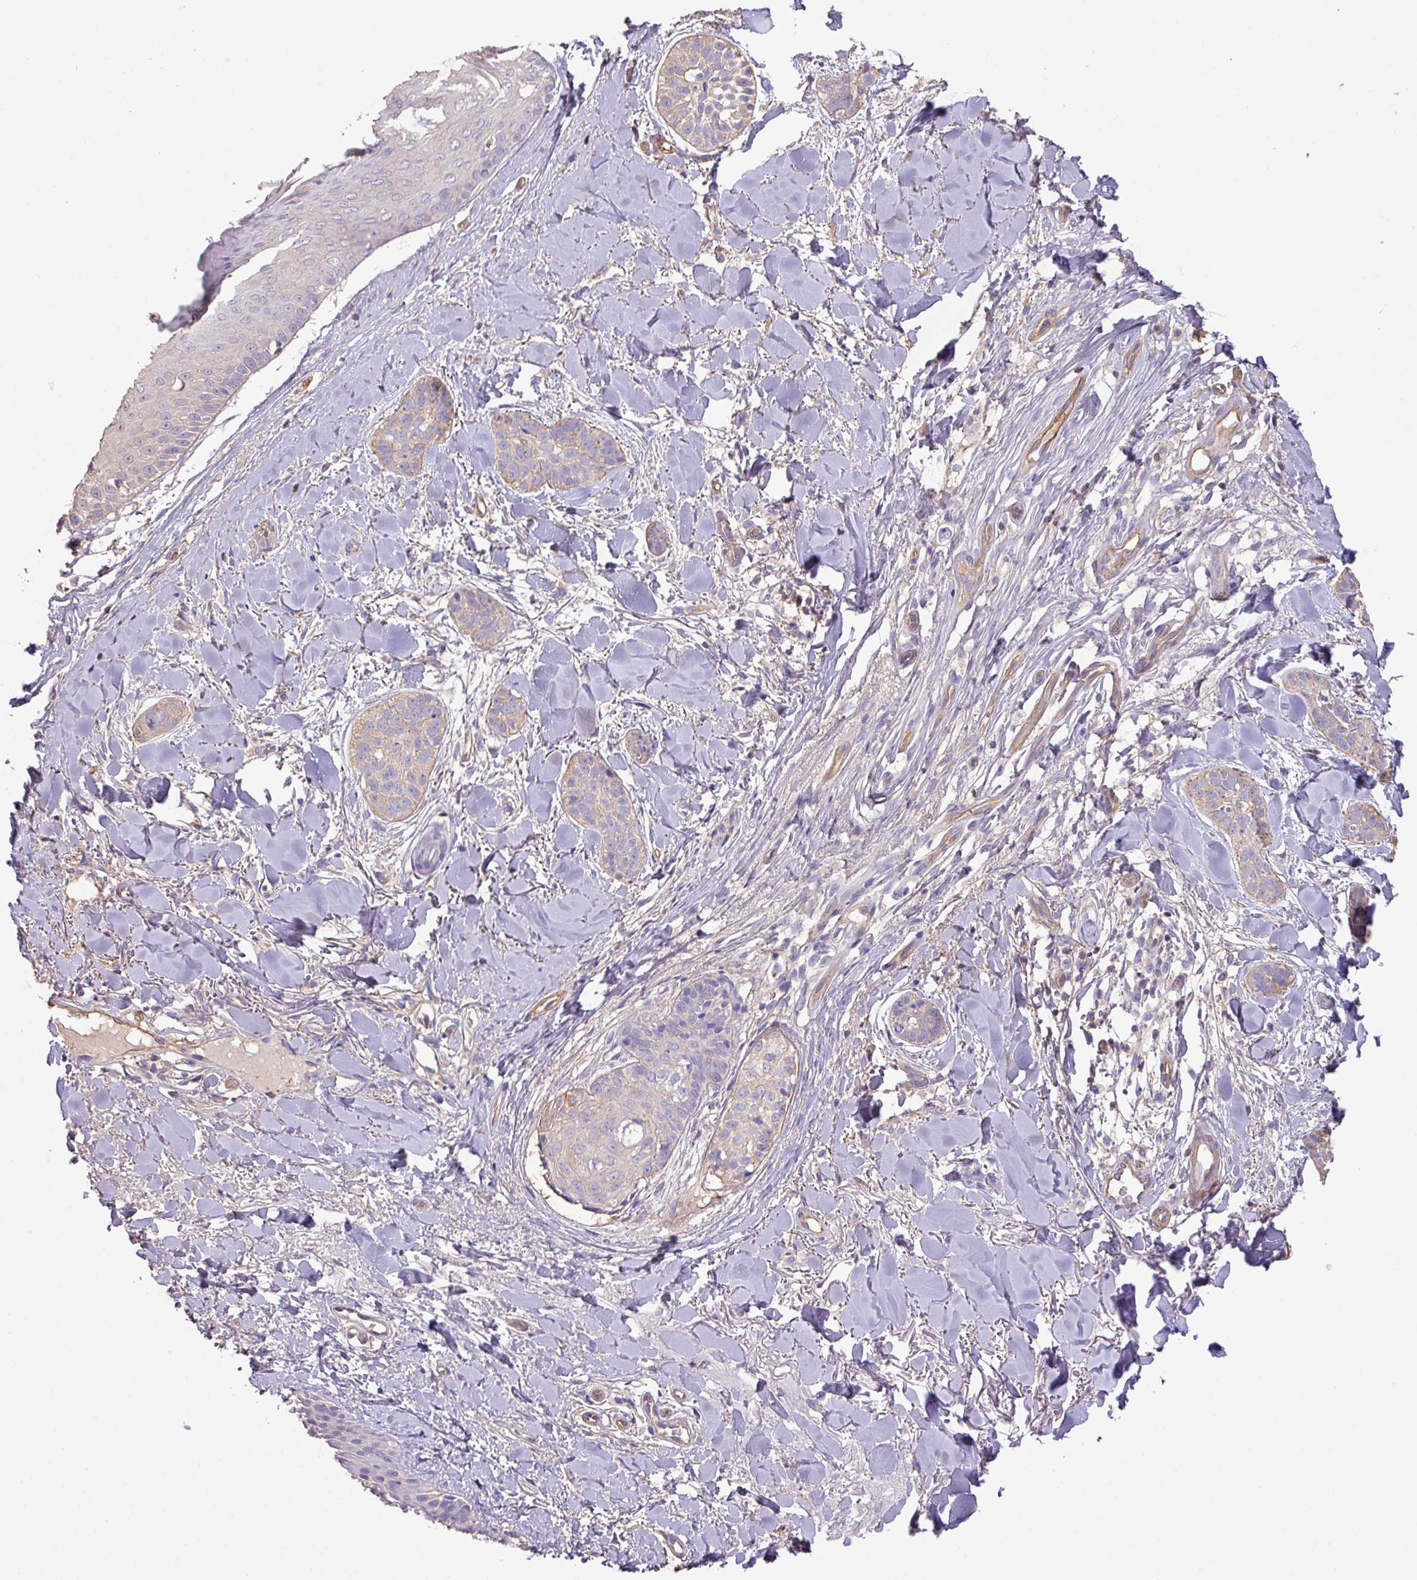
{"staining": {"intensity": "negative", "quantity": "none", "location": "none"}, "tissue": "skin cancer", "cell_type": "Tumor cells", "image_type": "cancer", "snomed": [{"axis": "morphology", "description": "Basal cell carcinoma"}, {"axis": "topography", "description": "Skin"}], "caption": "A photomicrograph of human basal cell carcinoma (skin) is negative for staining in tumor cells.", "gene": "CALML4", "patient": {"sex": "male", "age": 52}}